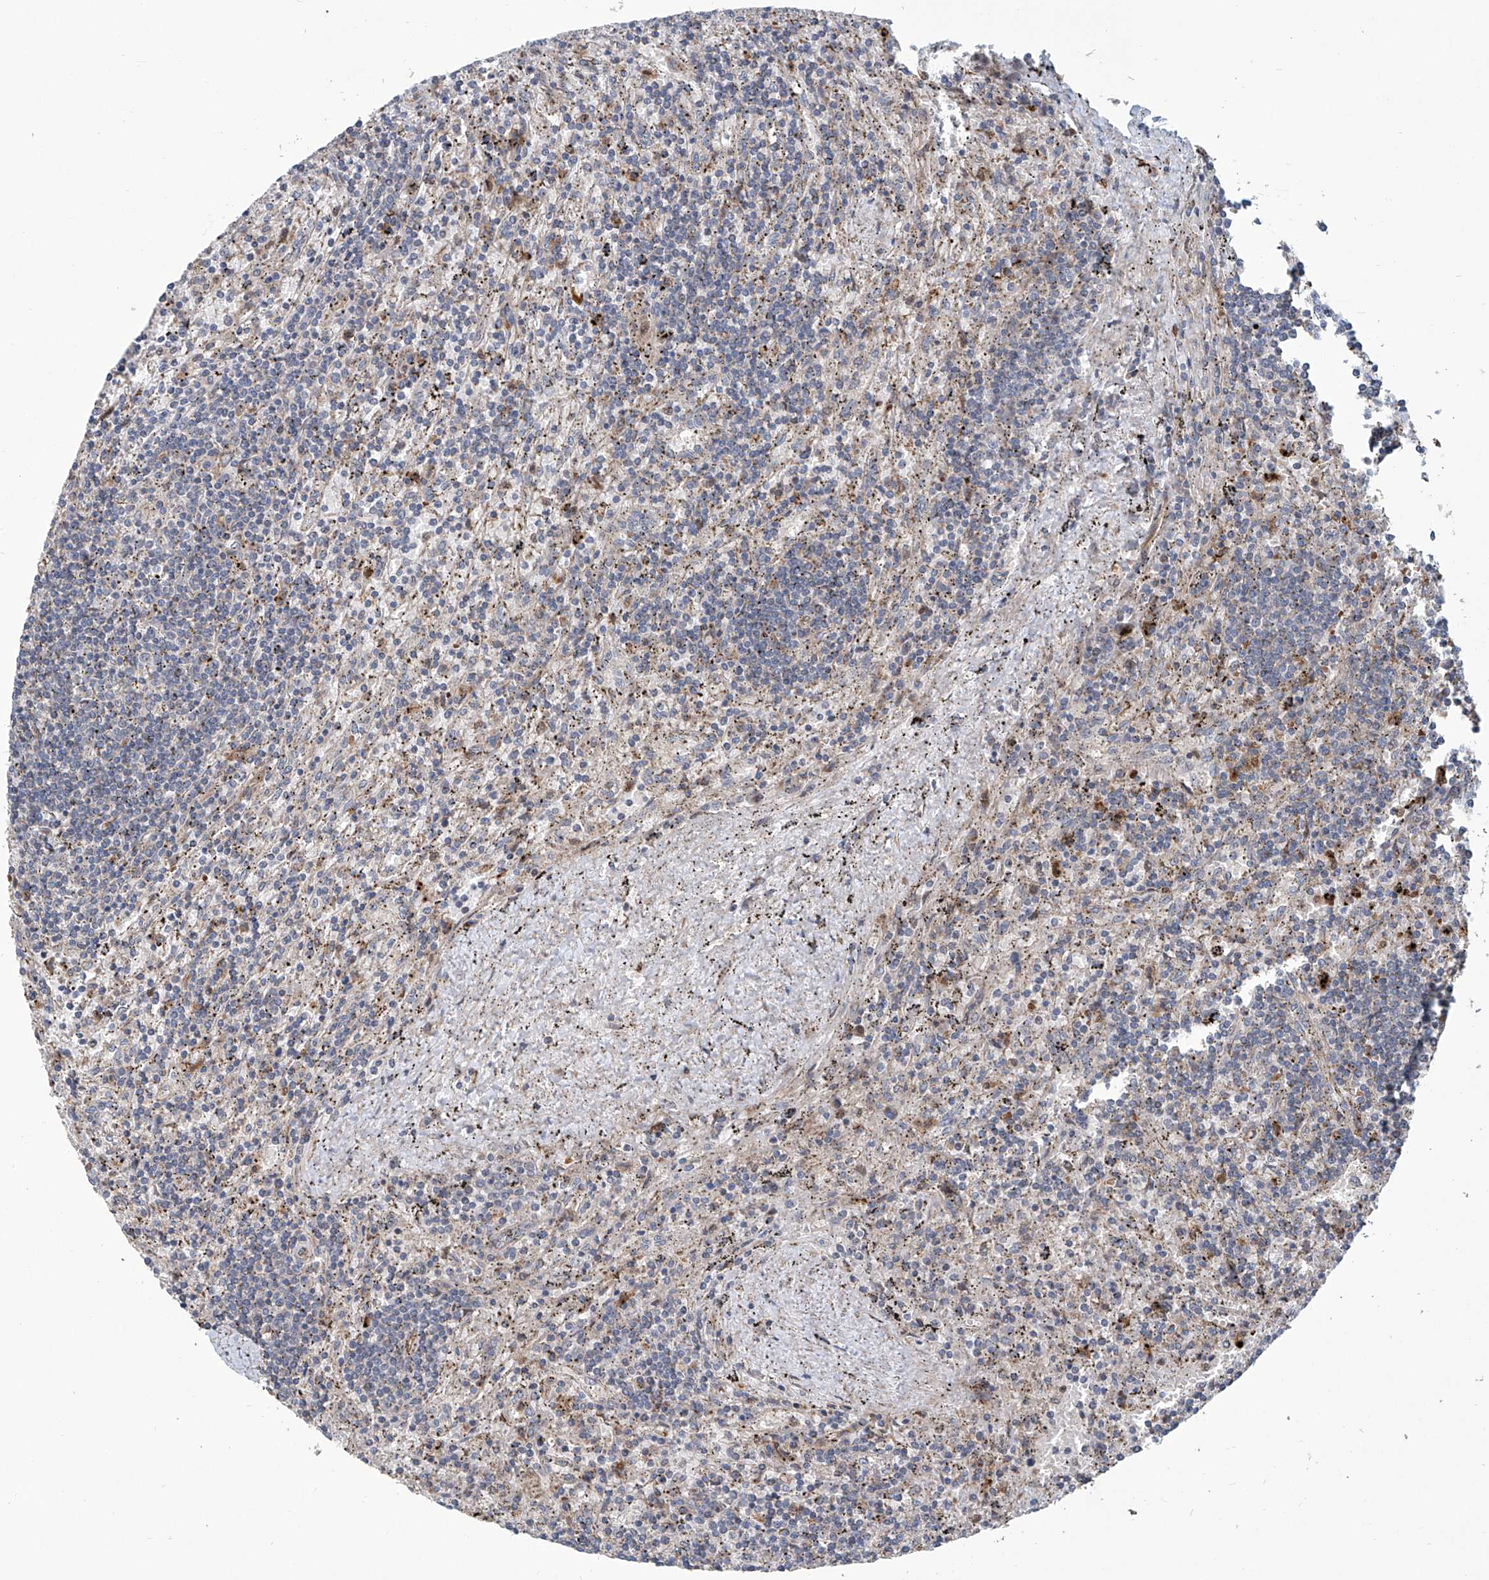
{"staining": {"intensity": "negative", "quantity": "none", "location": "none"}, "tissue": "lymphoma", "cell_type": "Tumor cells", "image_type": "cancer", "snomed": [{"axis": "morphology", "description": "Malignant lymphoma, non-Hodgkin's type, Low grade"}, {"axis": "topography", "description": "Spleen"}], "caption": "A micrograph of human malignant lymphoma, non-Hodgkin's type (low-grade) is negative for staining in tumor cells.", "gene": "EIF2D", "patient": {"sex": "male", "age": 76}}